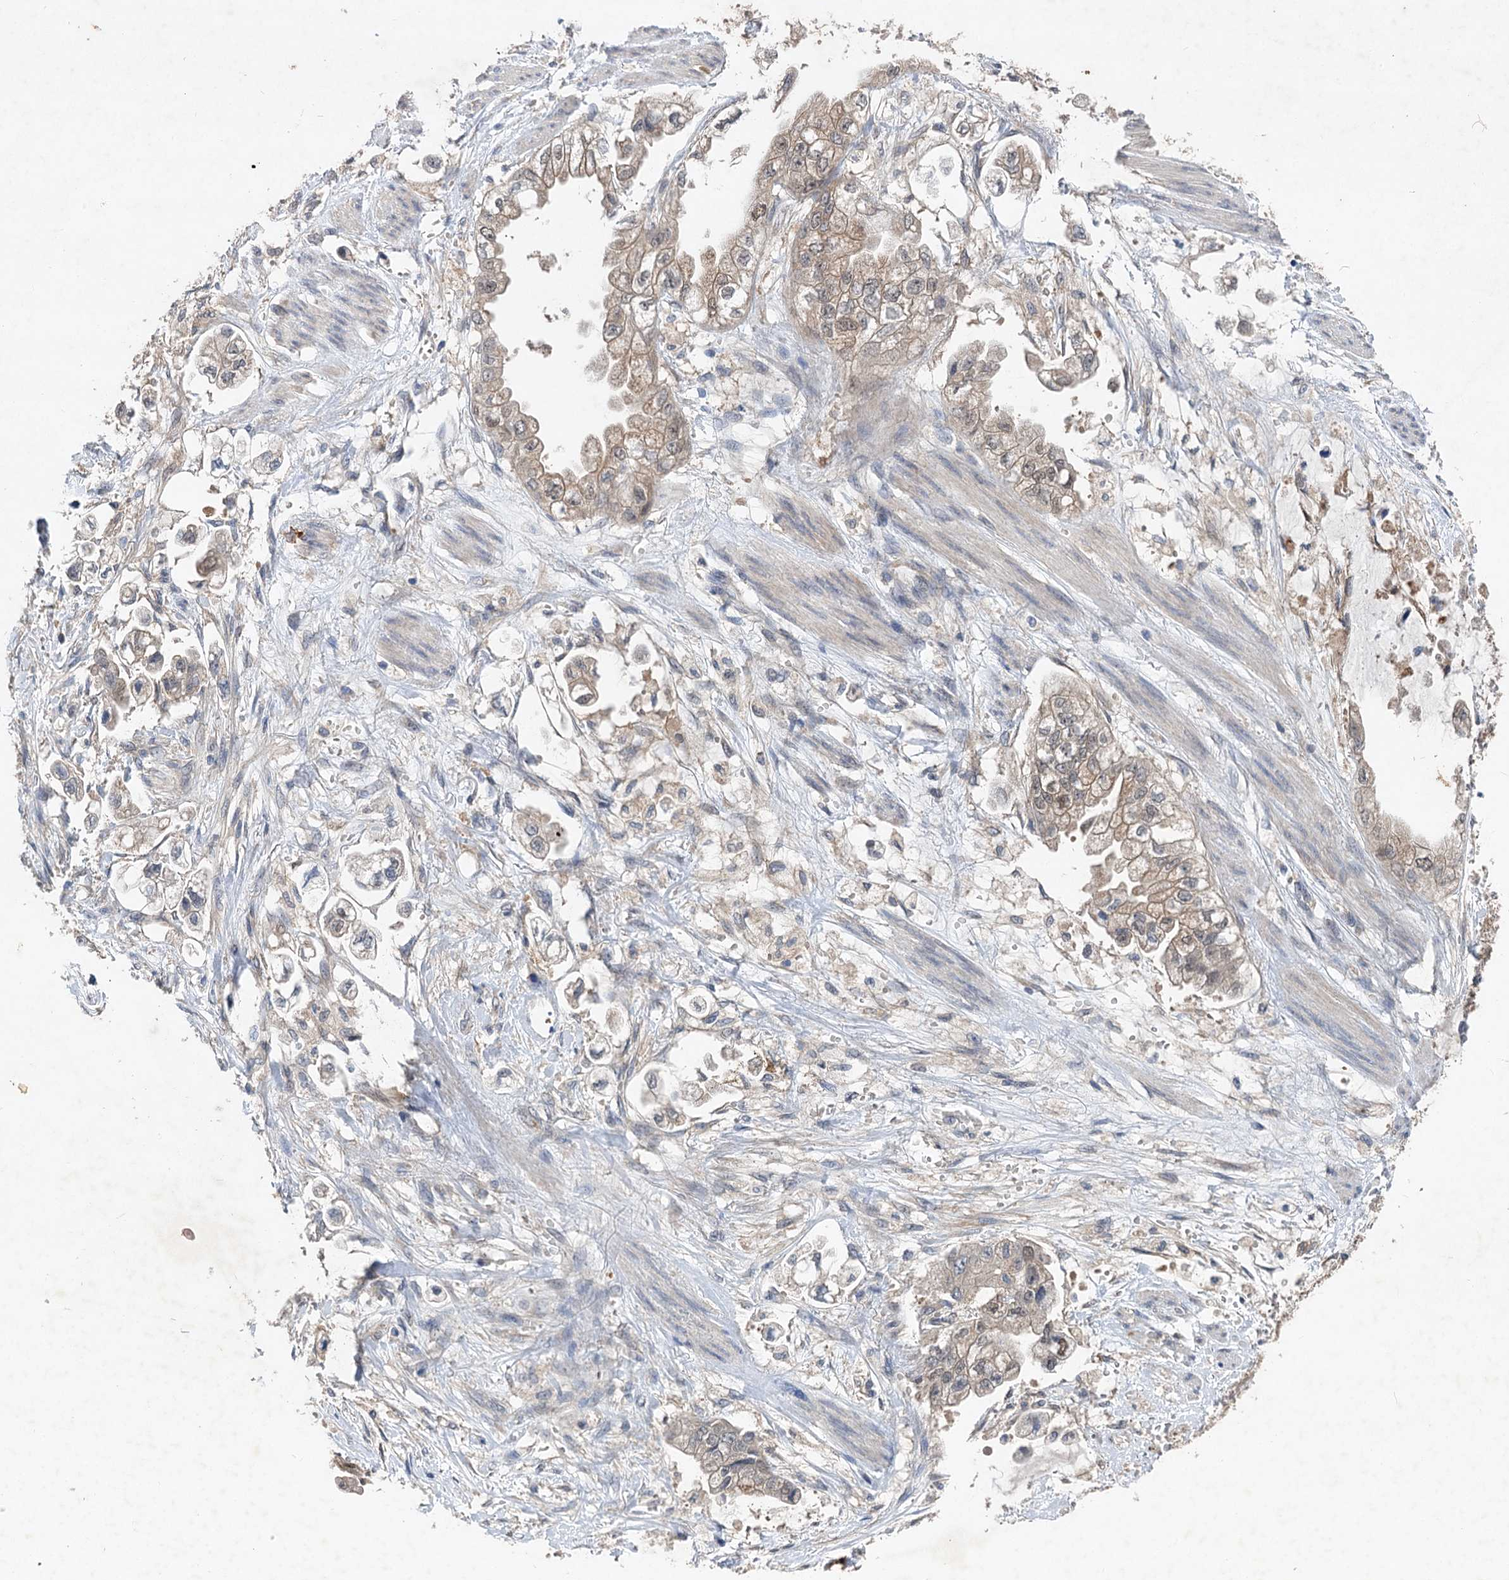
{"staining": {"intensity": "weak", "quantity": ">75%", "location": "cytoplasmic/membranous"}, "tissue": "stomach cancer", "cell_type": "Tumor cells", "image_type": "cancer", "snomed": [{"axis": "morphology", "description": "Adenocarcinoma, NOS"}, {"axis": "topography", "description": "Stomach"}], "caption": "This is a photomicrograph of immunohistochemistry staining of adenocarcinoma (stomach), which shows weak staining in the cytoplasmic/membranous of tumor cells.", "gene": "NUDCD2", "patient": {"sex": "male", "age": 62}}